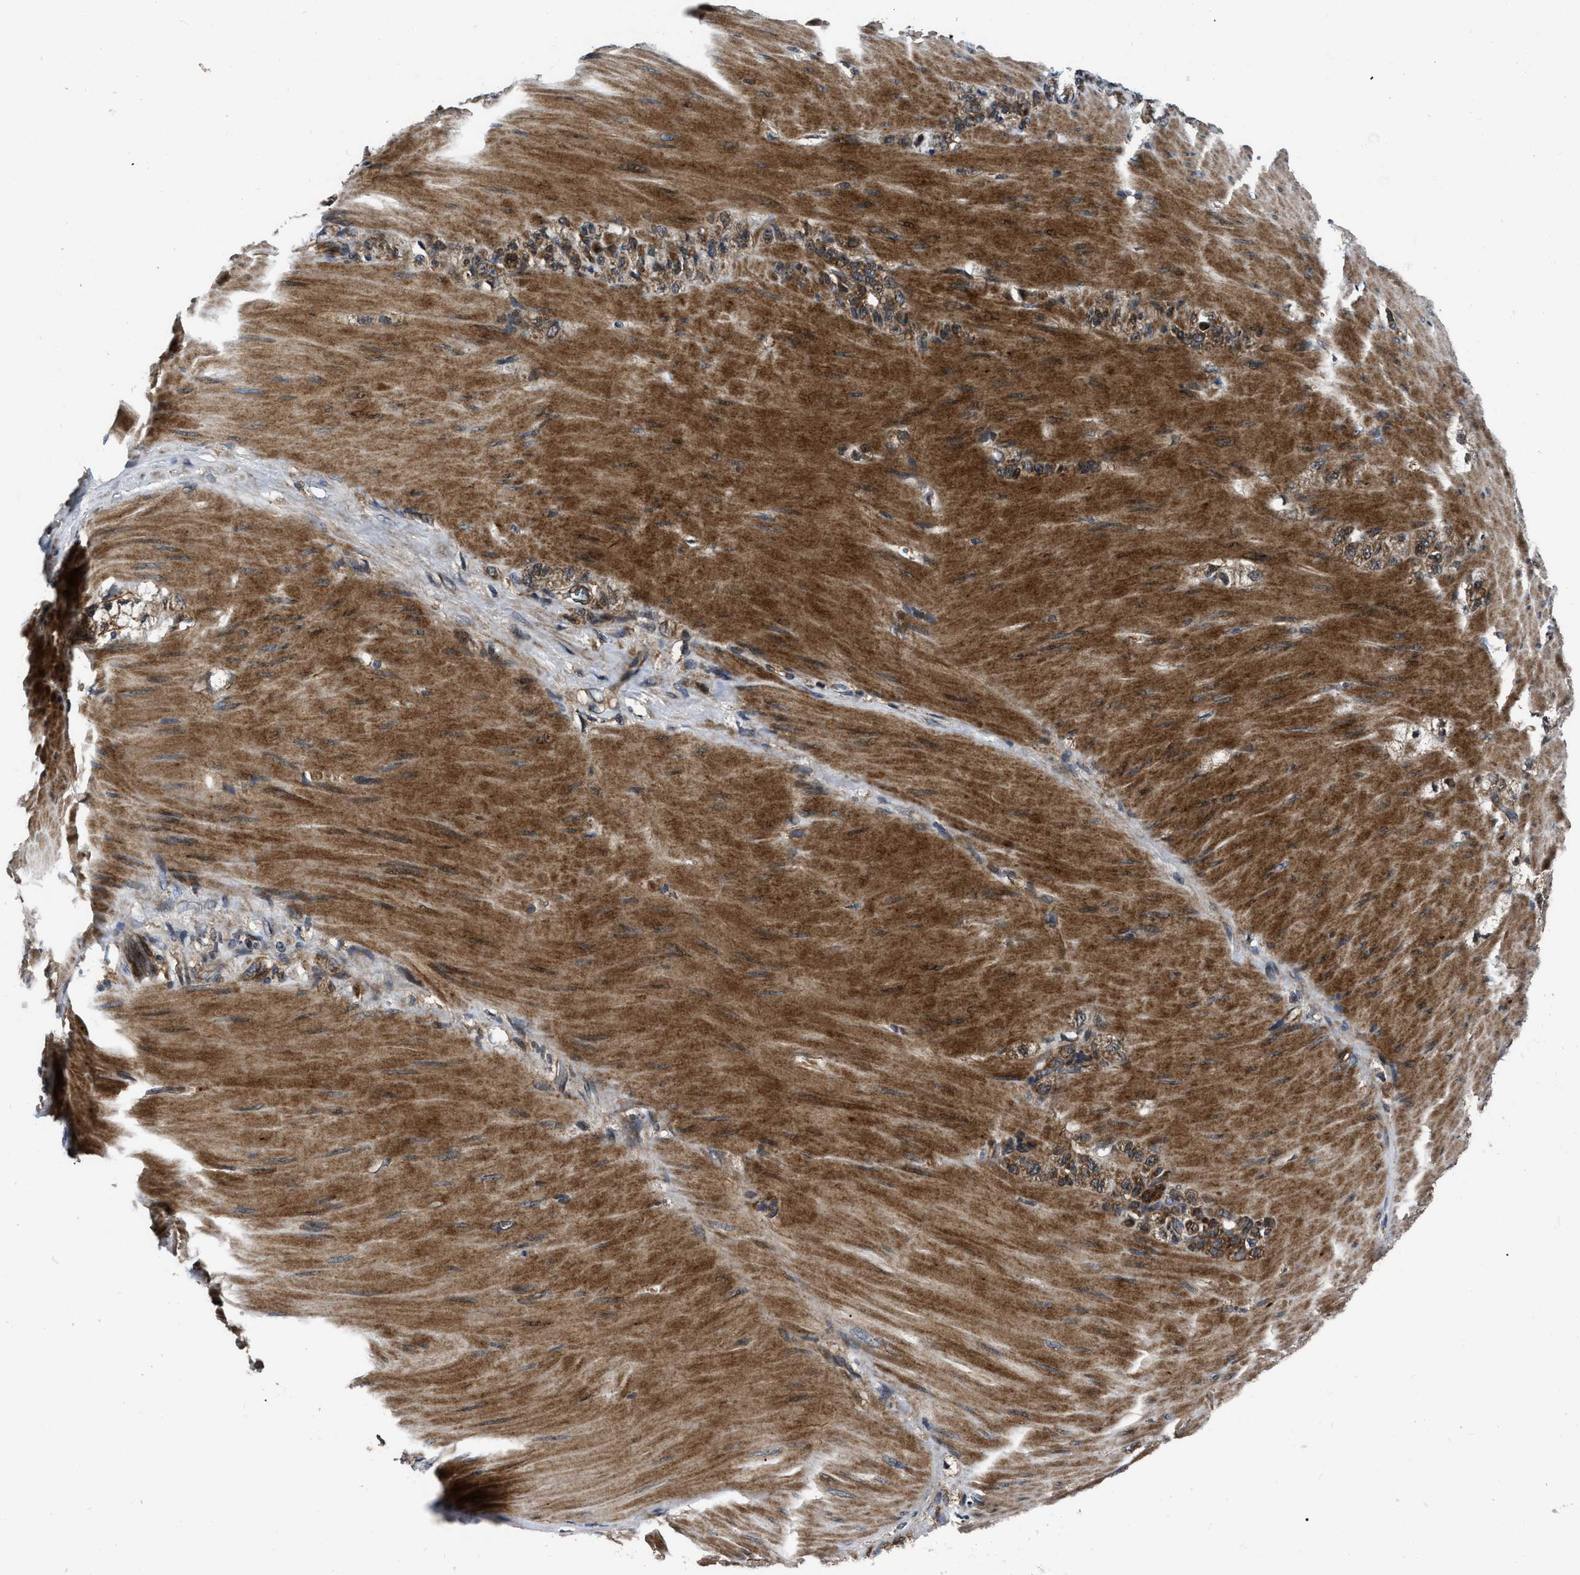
{"staining": {"intensity": "moderate", "quantity": ">75%", "location": "cytoplasmic/membranous"}, "tissue": "stomach cancer", "cell_type": "Tumor cells", "image_type": "cancer", "snomed": [{"axis": "morphology", "description": "Normal tissue, NOS"}, {"axis": "morphology", "description": "Adenocarcinoma, NOS"}, {"axis": "topography", "description": "Stomach"}], "caption": "About >75% of tumor cells in stomach cancer (adenocarcinoma) exhibit moderate cytoplasmic/membranous protein expression as visualized by brown immunohistochemical staining.", "gene": "PPWD1", "patient": {"sex": "male", "age": 82}}